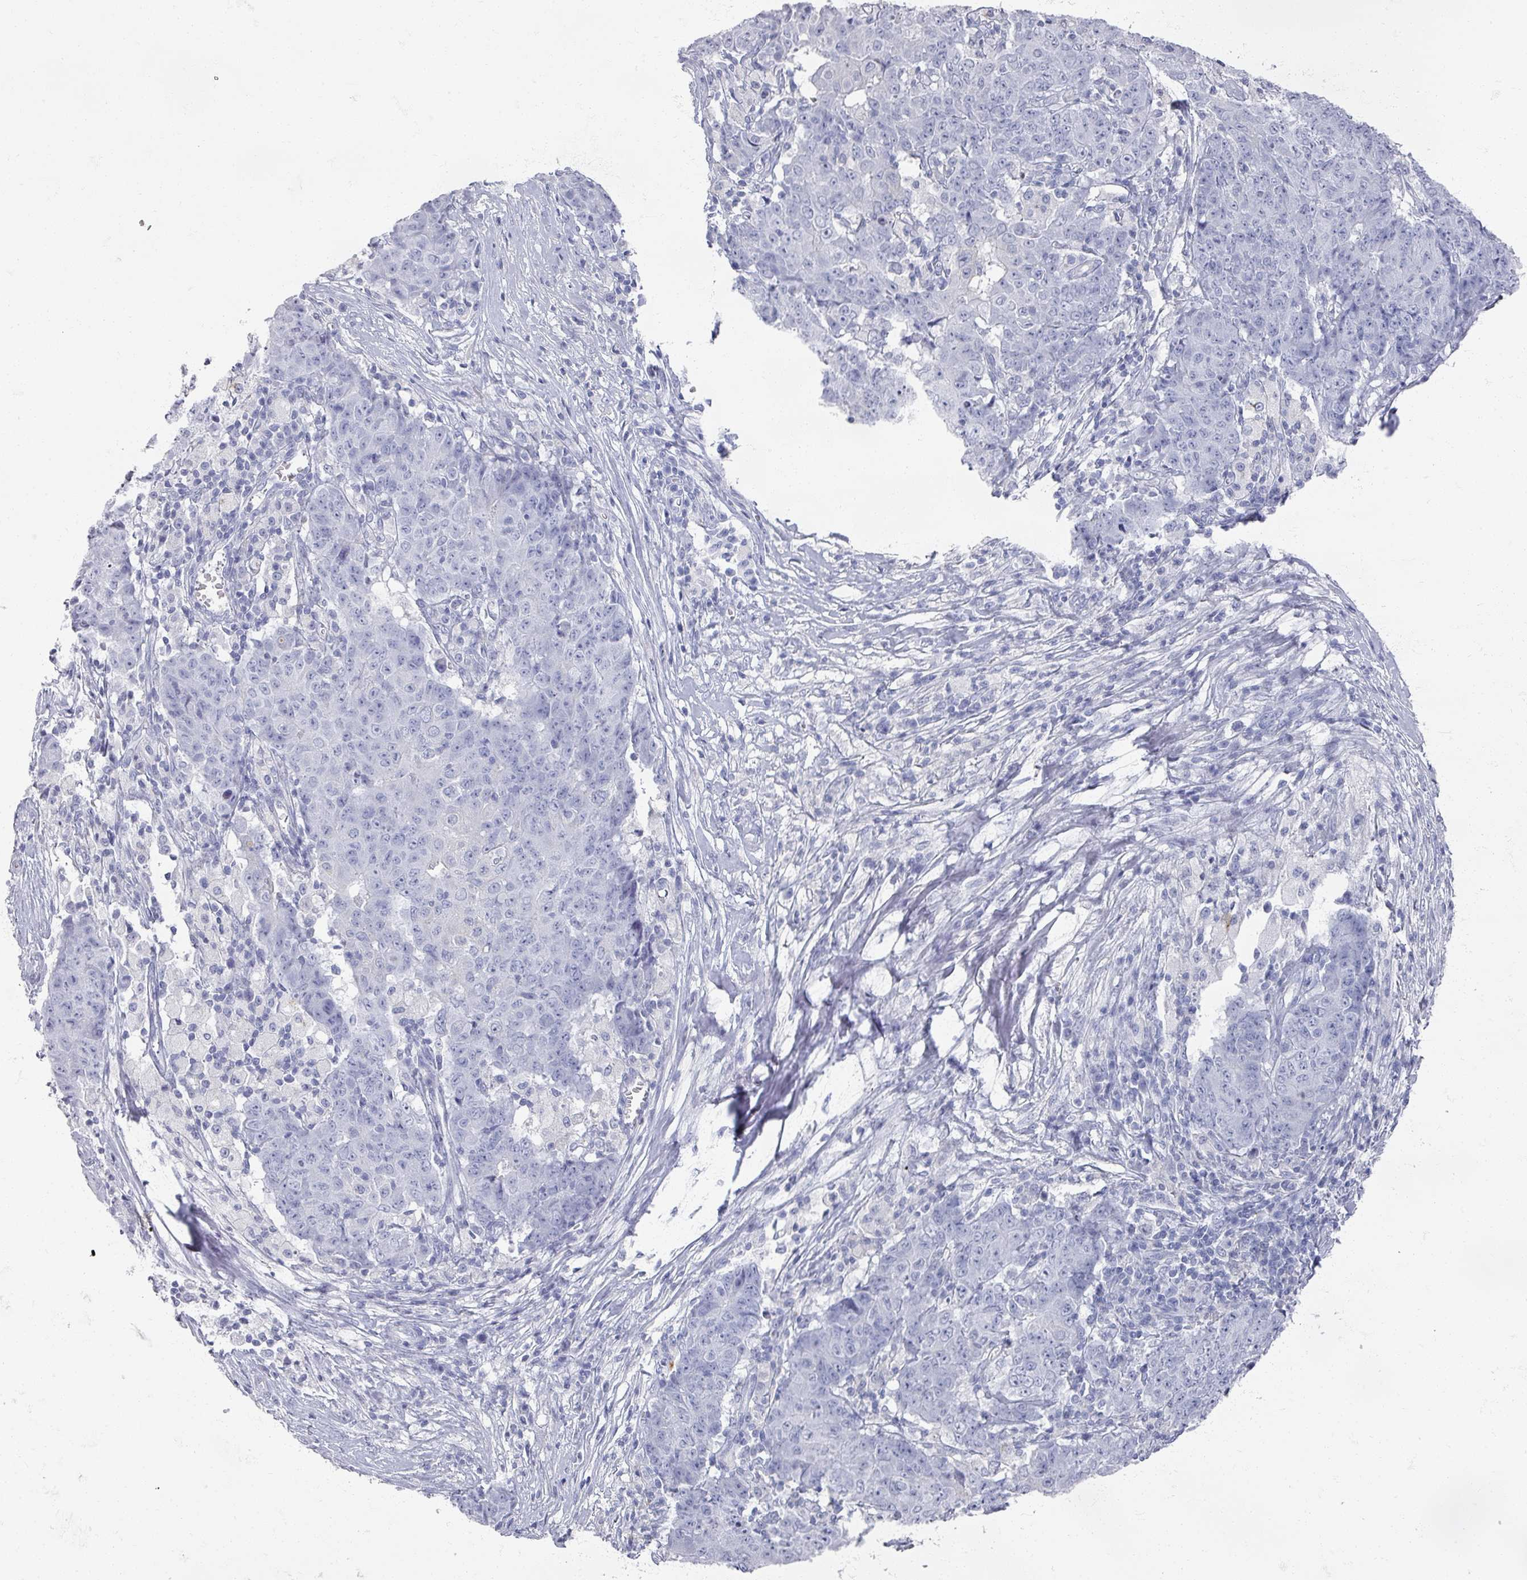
{"staining": {"intensity": "negative", "quantity": "none", "location": "none"}, "tissue": "ovarian cancer", "cell_type": "Tumor cells", "image_type": "cancer", "snomed": [{"axis": "morphology", "description": "Carcinoma, endometroid"}, {"axis": "topography", "description": "Ovary"}], "caption": "DAB (3,3'-diaminobenzidine) immunohistochemical staining of human endometroid carcinoma (ovarian) exhibits no significant positivity in tumor cells. (Brightfield microscopy of DAB IHC at high magnification).", "gene": "OMG", "patient": {"sex": "female", "age": 42}}